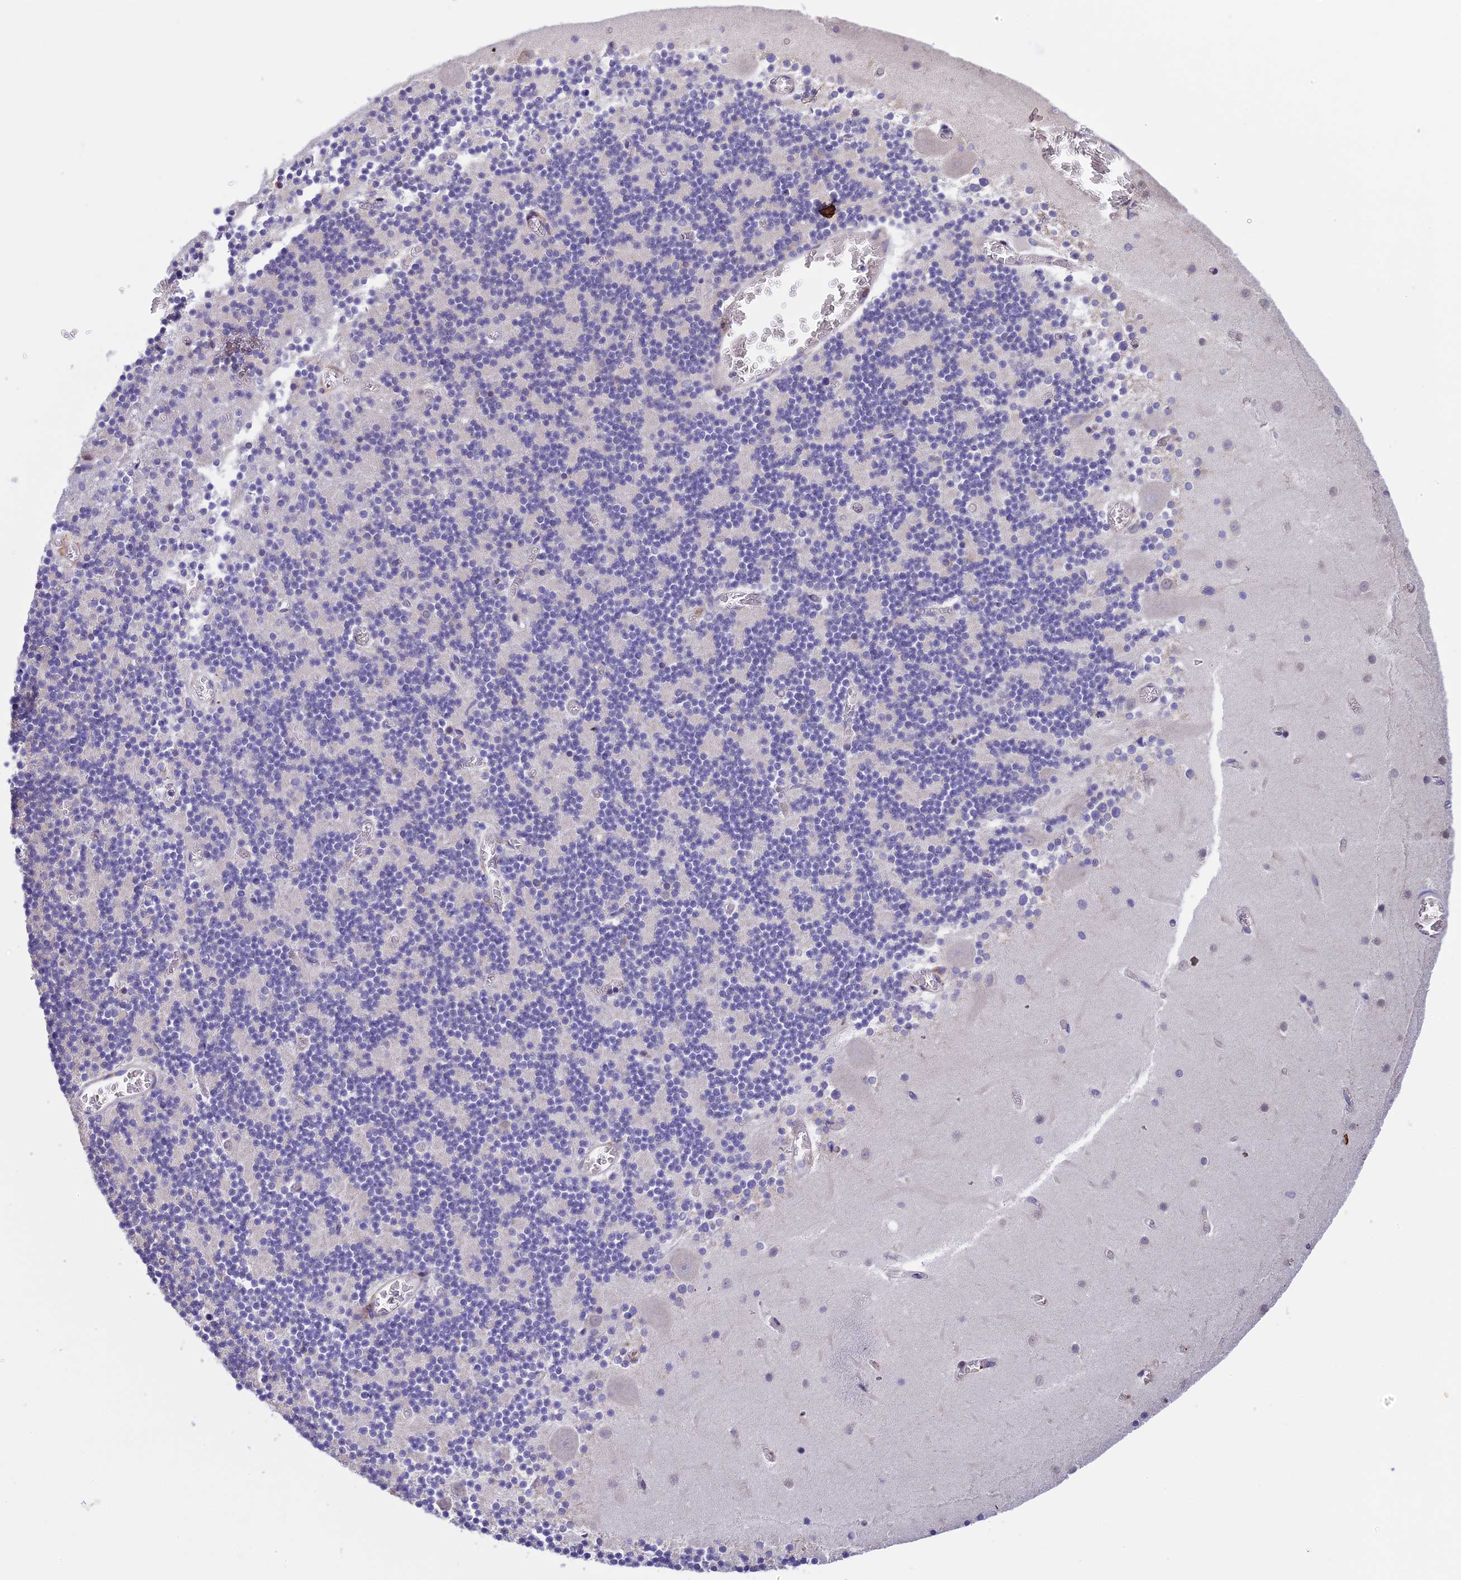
{"staining": {"intensity": "negative", "quantity": "none", "location": "none"}, "tissue": "cerebellum", "cell_type": "Cells in granular layer", "image_type": "normal", "snomed": [{"axis": "morphology", "description": "Normal tissue, NOS"}, {"axis": "topography", "description": "Cerebellum"}], "caption": "Immunohistochemistry (IHC) photomicrograph of normal cerebellum: human cerebellum stained with DAB demonstrates no significant protein positivity in cells in granular layer.", "gene": "DMRTA2", "patient": {"sex": "female", "age": 28}}